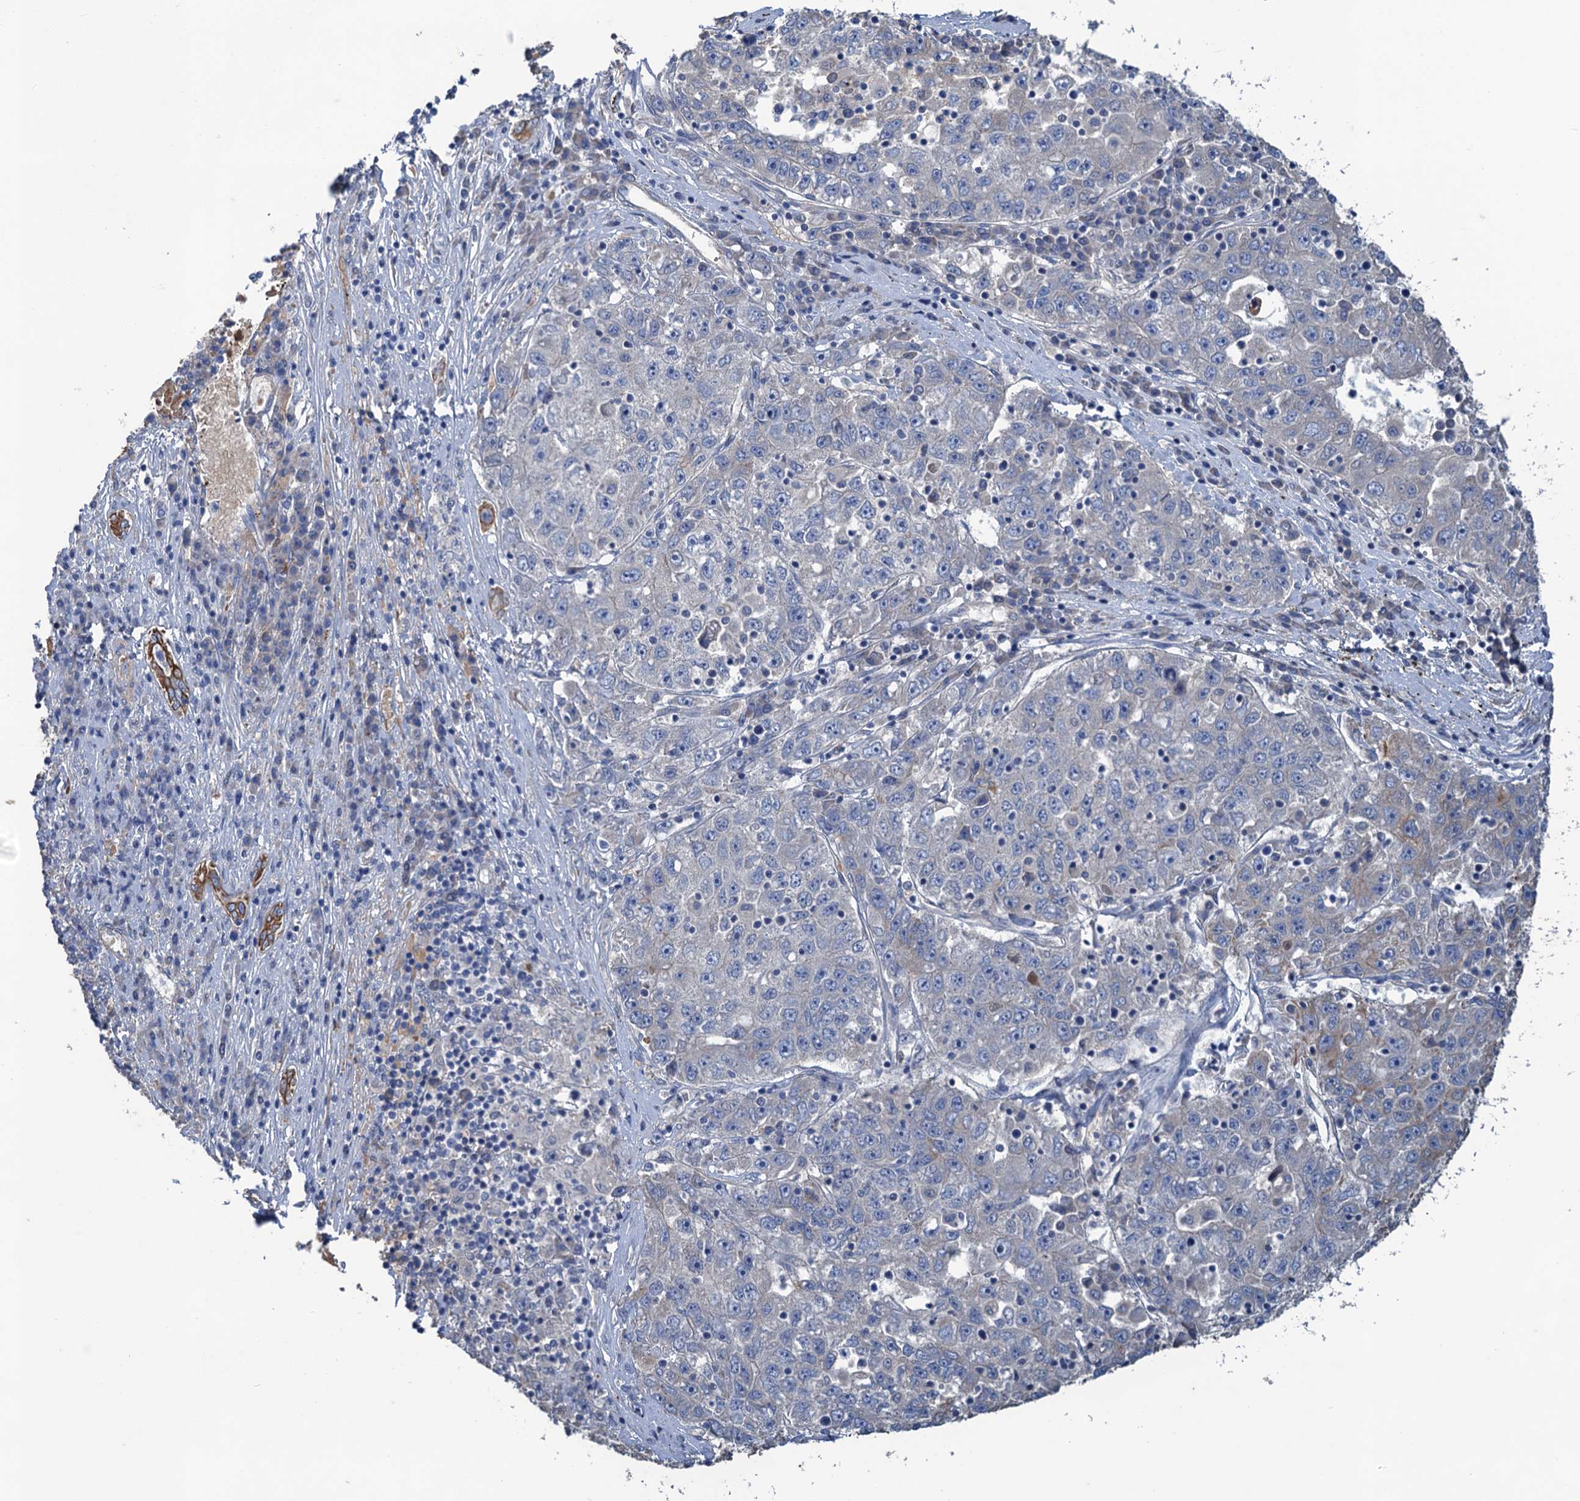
{"staining": {"intensity": "negative", "quantity": "none", "location": "none"}, "tissue": "liver cancer", "cell_type": "Tumor cells", "image_type": "cancer", "snomed": [{"axis": "morphology", "description": "Carcinoma, Hepatocellular, NOS"}, {"axis": "topography", "description": "Liver"}], "caption": "DAB (3,3'-diaminobenzidine) immunohistochemical staining of human liver cancer (hepatocellular carcinoma) exhibits no significant expression in tumor cells.", "gene": "SMCO3", "patient": {"sex": "male", "age": 49}}